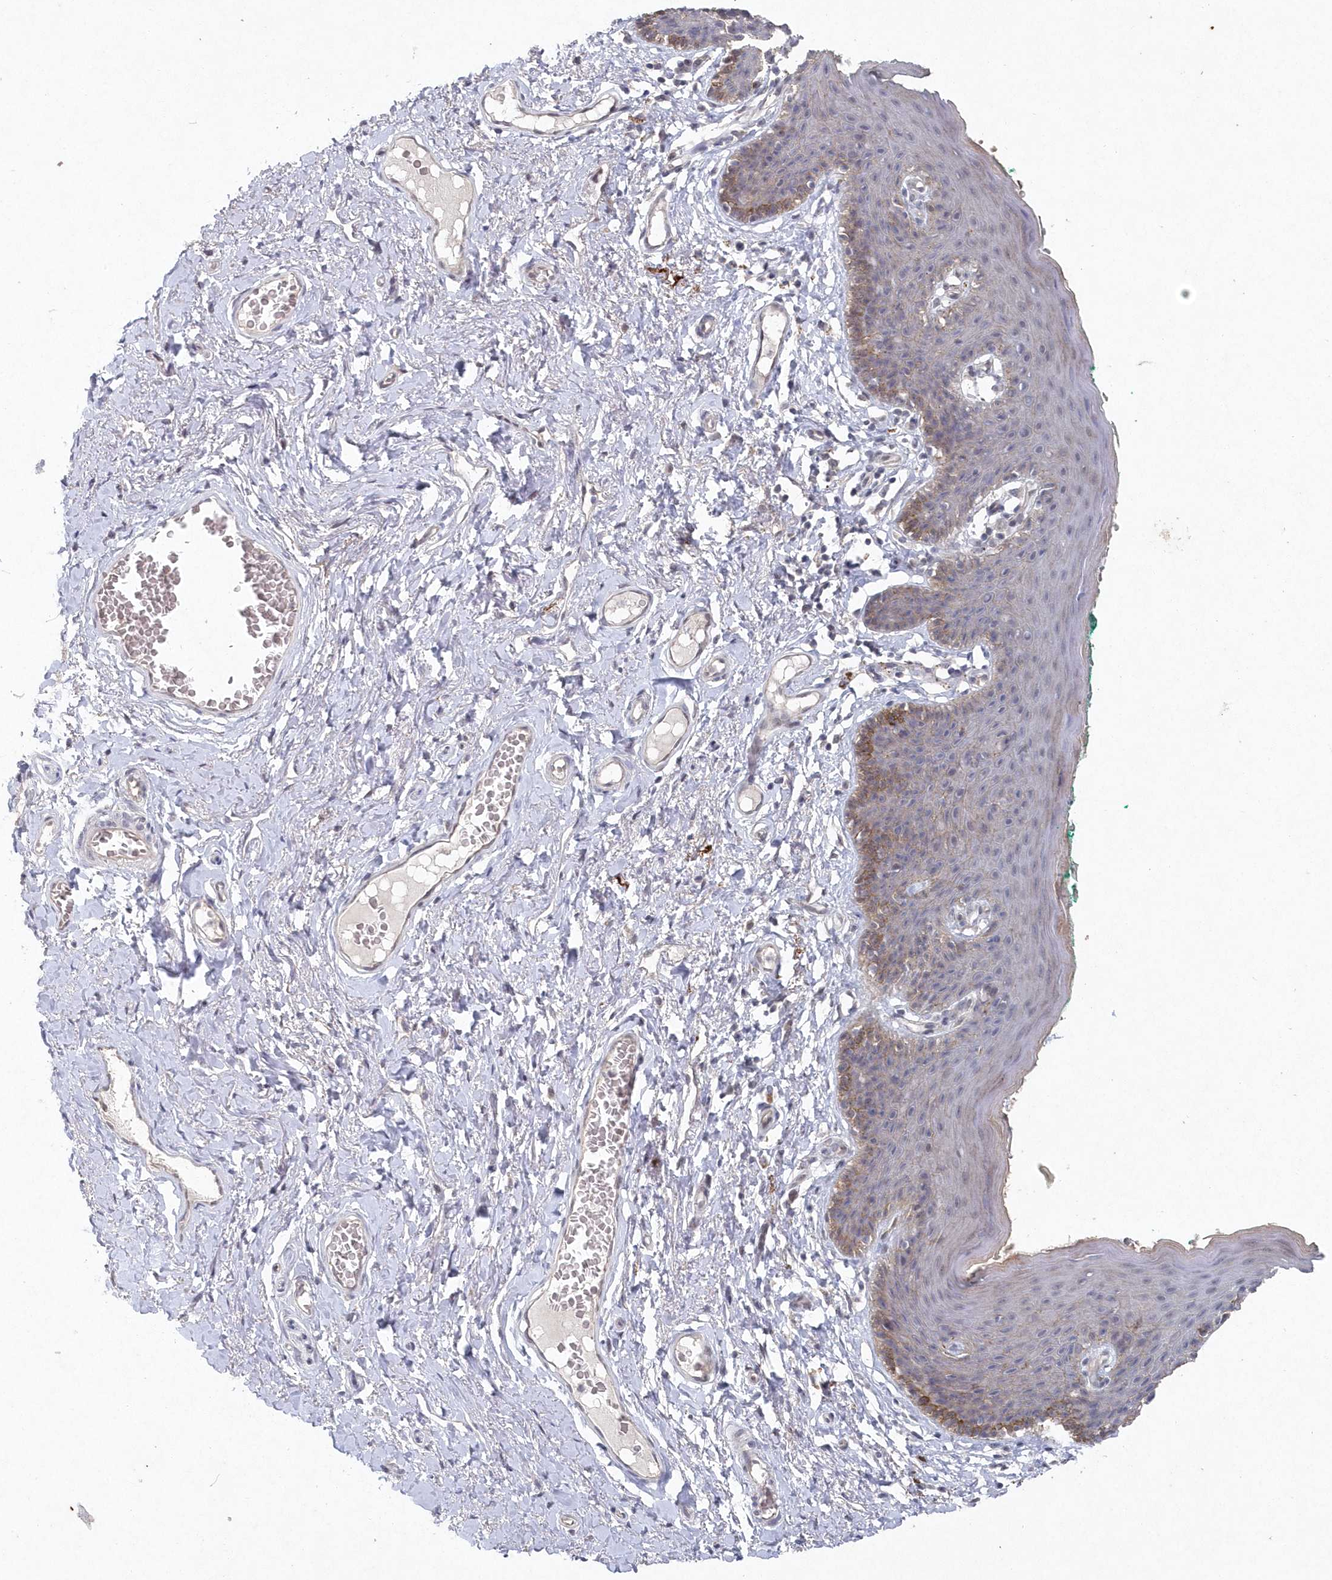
{"staining": {"intensity": "moderate", "quantity": "<25%", "location": "cytoplasmic/membranous"}, "tissue": "skin", "cell_type": "Epidermal cells", "image_type": "normal", "snomed": [{"axis": "morphology", "description": "Normal tissue, NOS"}, {"axis": "topography", "description": "Vulva"}], "caption": "The image shows immunohistochemical staining of normal skin. There is moderate cytoplasmic/membranous expression is identified in about <25% of epidermal cells.", "gene": "VSIG2", "patient": {"sex": "female", "age": 66}}